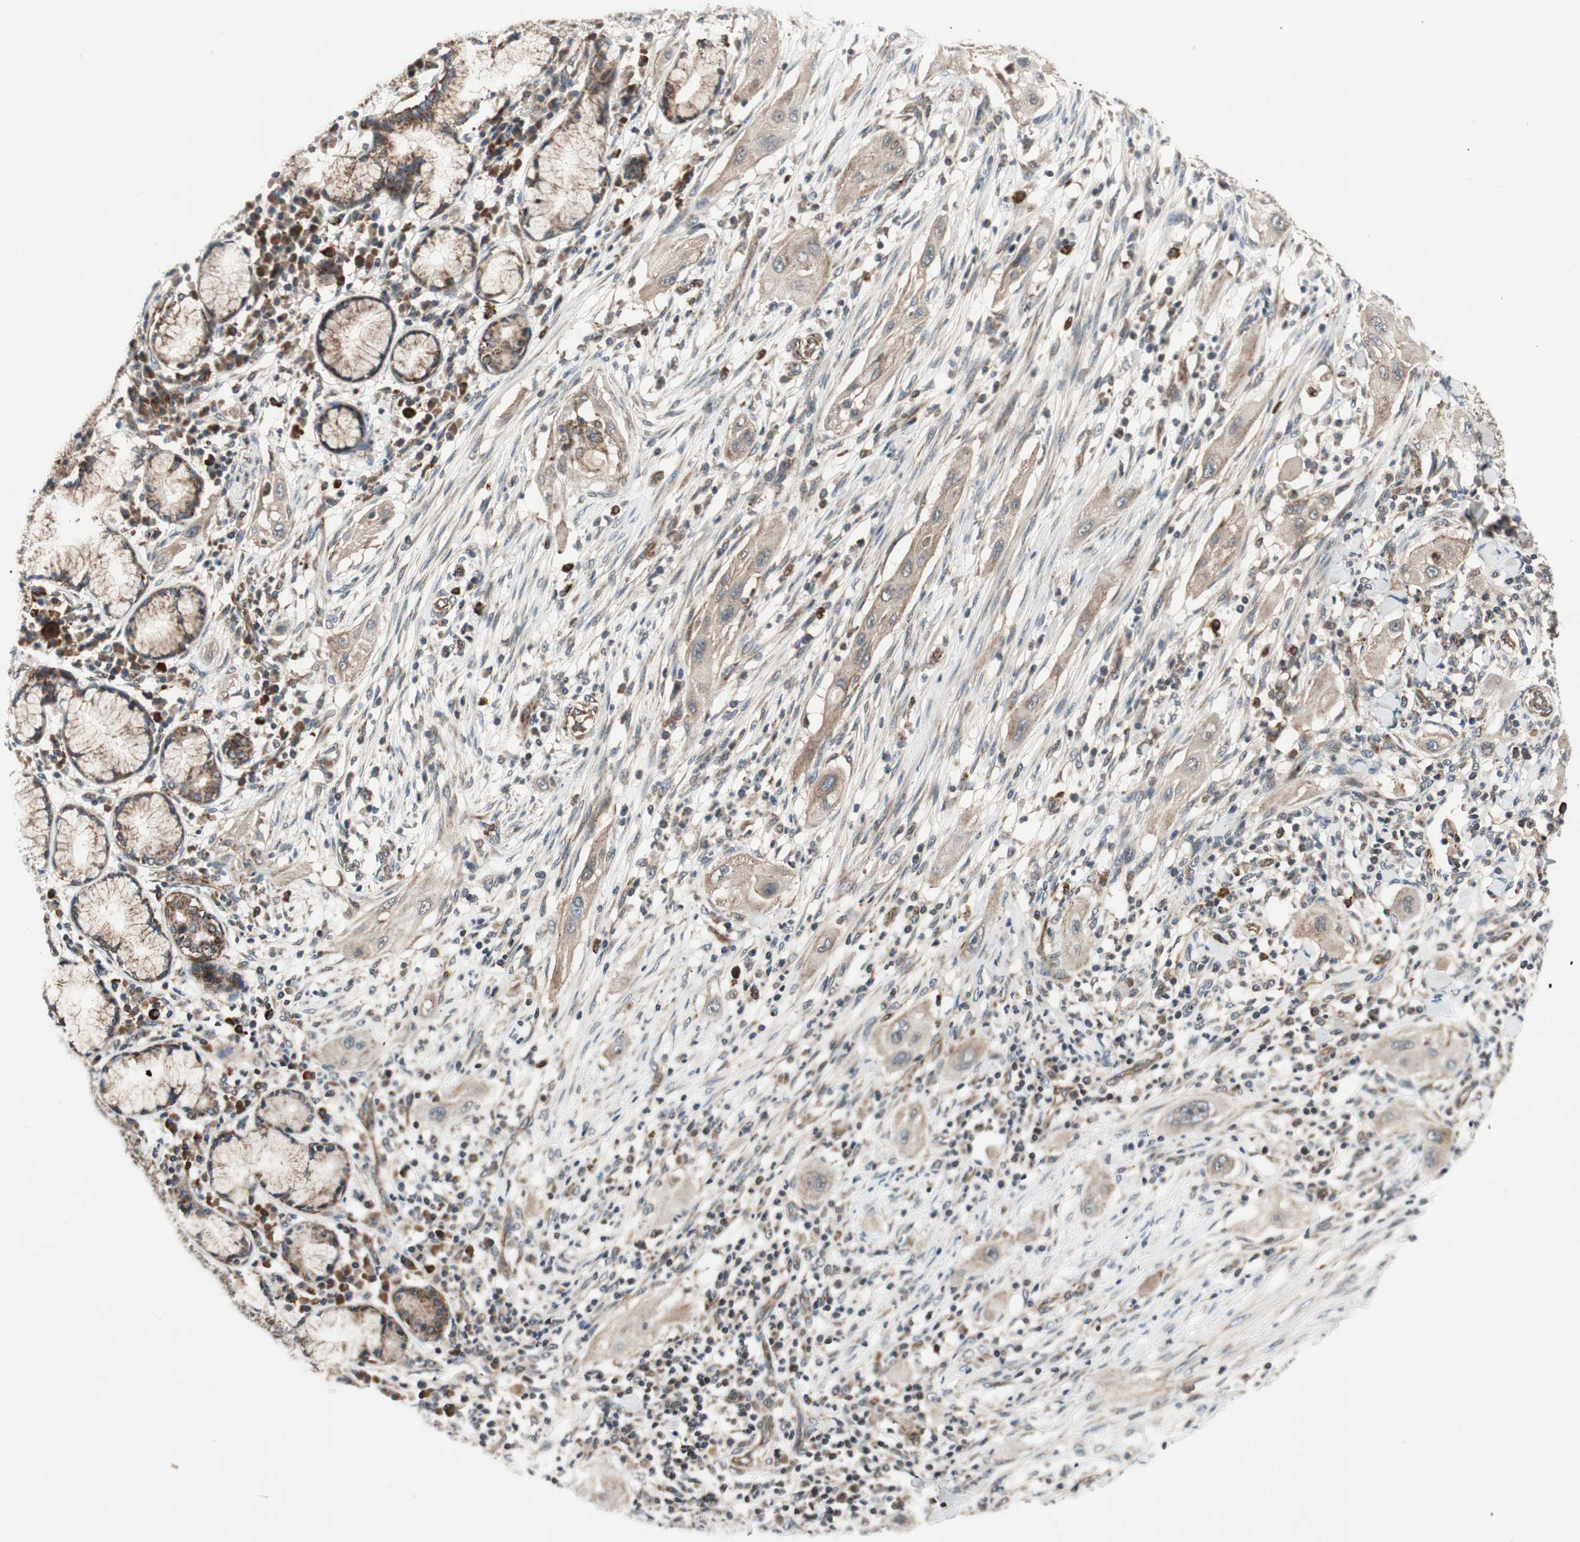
{"staining": {"intensity": "weak", "quantity": ">75%", "location": "cytoplasmic/membranous"}, "tissue": "lung cancer", "cell_type": "Tumor cells", "image_type": "cancer", "snomed": [{"axis": "morphology", "description": "Squamous cell carcinoma, NOS"}, {"axis": "topography", "description": "Lung"}], "caption": "There is low levels of weak cytoplasmic/membranous staining in tumor cells of squamous cell carcinoma (lung), as demonstrated by immunohistochemical staining (brown color).", "gene": "AKAP1", "patient": {"sex": "female", "age": 47}}